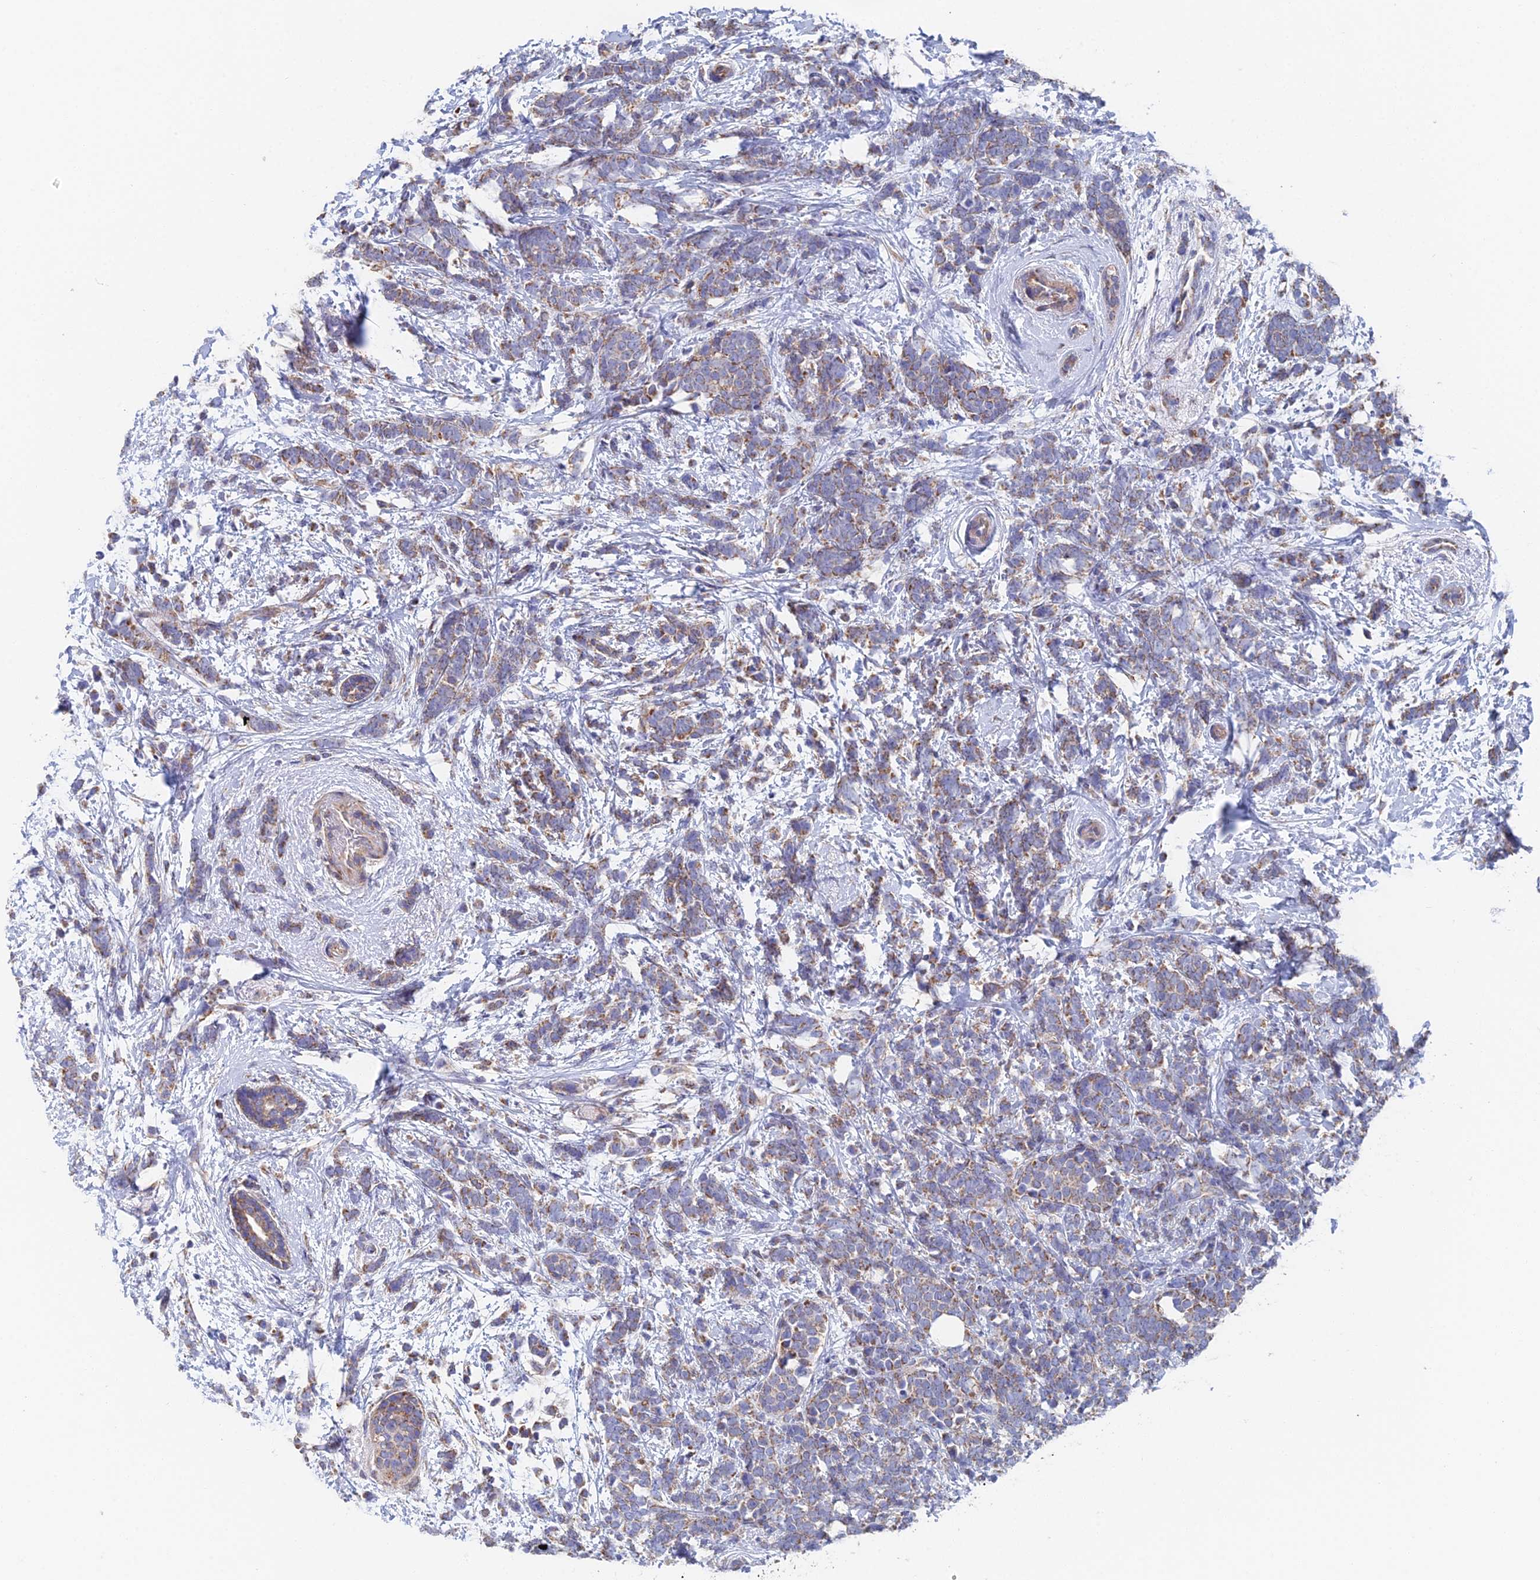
{"staining": {"intensity": "moderate", "quantity": "25%-75%", "location": "cytoplasmic/membranous"}, "tissue": "breast cancer", "cell_type": "Tumor cells", "image_type": "cancer", "snomed": [{"axis": "morphology", "description": "Lobular carcinoma"}, {"axis": "topography", "description": "Breast"}], "caption": "Protein analysis of lobular carcinoma (breast) tissue shows moderate cytoplasmic/membranous staining in about 25%-75% of tumor cells.", "gene": "ECSIT", "patient": {"sex": "female", "age": 58}}